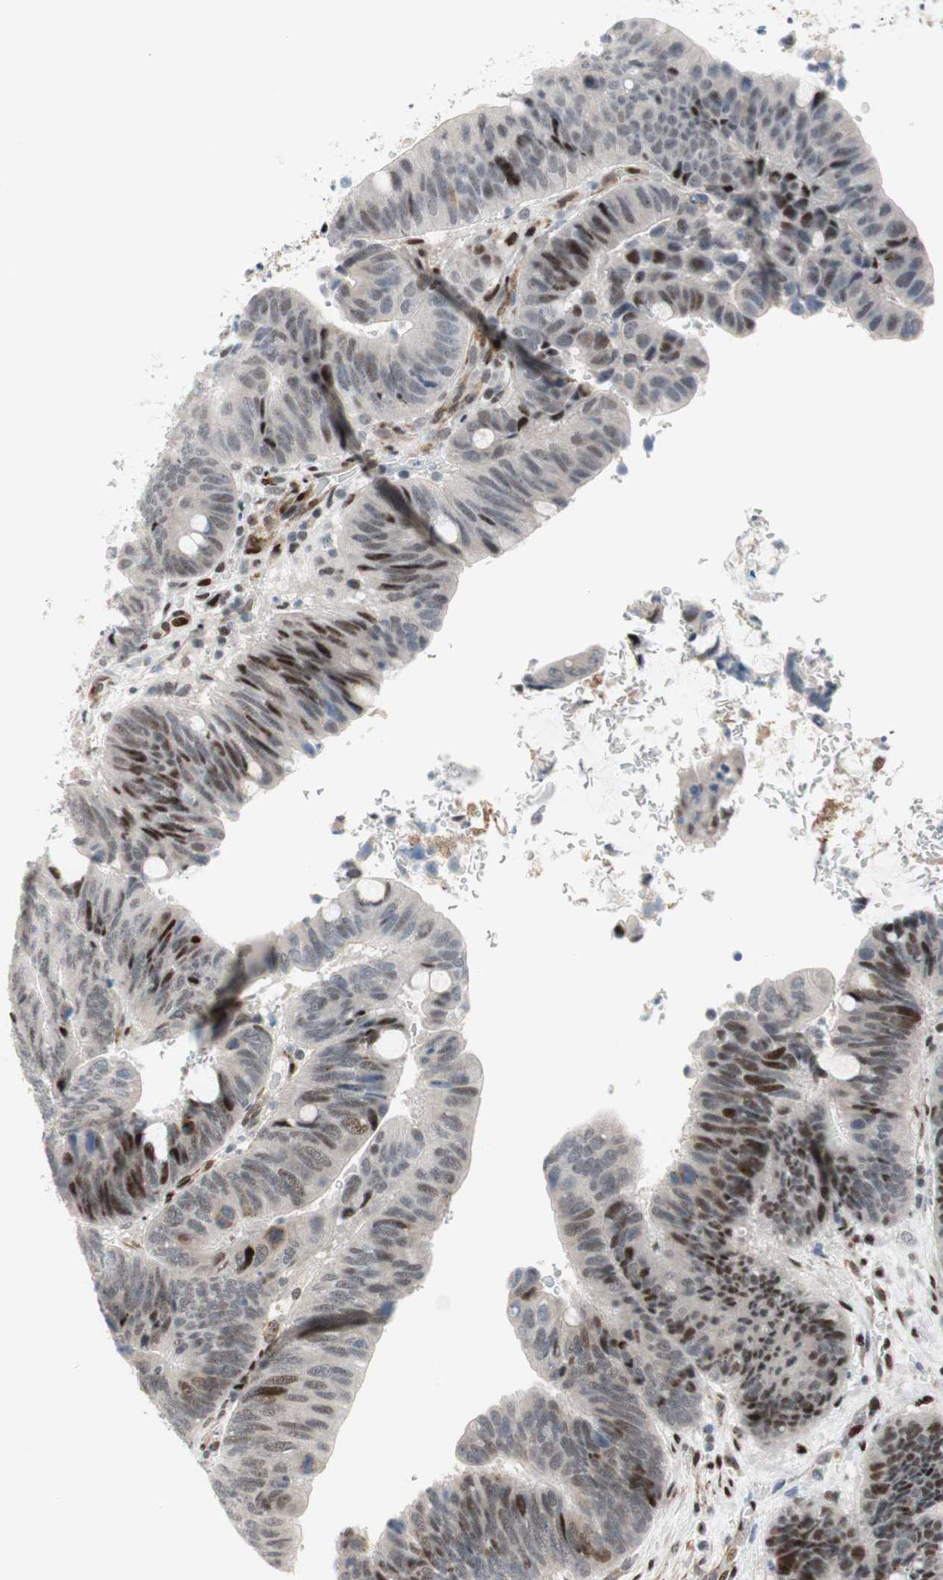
{"staining": {"intensity": "strong", "quantity": "<25%", "location": "nuclear"}, "tissue": "colorectal cancer", "cell_type": "Tumor cells", "image_type": "cancer", "snomed": [{"axis": "morphology", "description": "Normal tissue, NOS"}, {"axis": "morphology", "description": "Adenocarcinoma, NOS"}, {"axis": "topography", "description": "Rectum"}, {"axis": "topography", "description": "Peripheral nerve tissue"}], "caption": "Immunohistochemistry staining of colorectal cancer, which displays medium levels of strong nuclear staining in about <25% of tumor cells indicating strong nuclear protein positivity. The staining was performed using DAB (brown) for protein detection and nuclei were counterstained in hematoxylin (blue).", "gene": "FBXO44", "patient": {"sex": "male", "age": 92}}